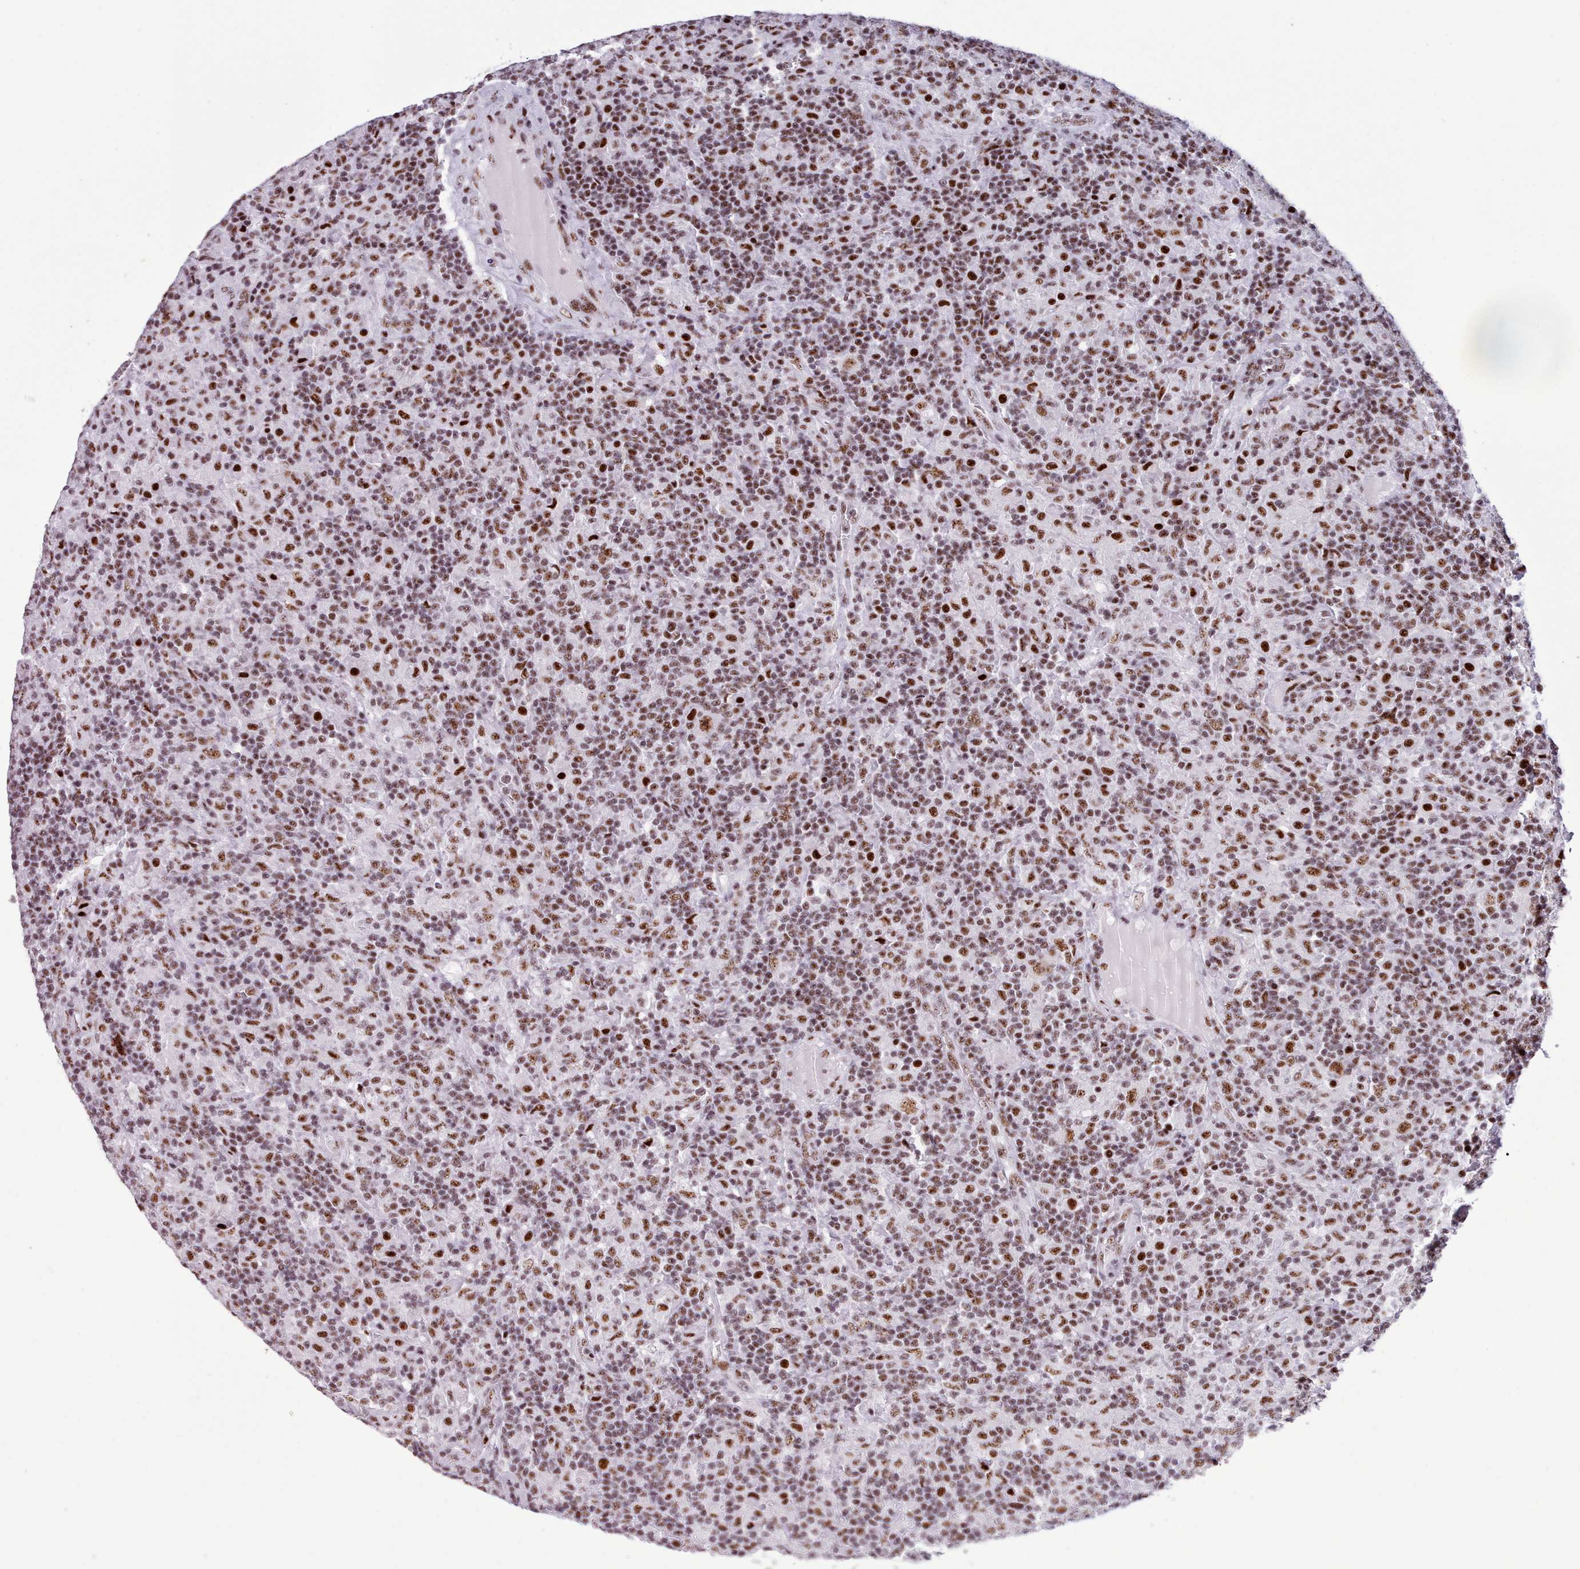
{"staining": {"intensity": "moderate", "quantity": ">75%", "location": "nuclear"}, "tissue": "lymphoma", "cell_type": "Tumor cells", "image_type": "cancer", "snomed": [{"axis": "morphology", "description": "Hodgkin's disease, NOS"}, {"axis": "topography", "description": "Lymph node"}], "caption": "DAB (3,3'-diaminobenzidine) immunohistochemical staining of human lymphoma displays moderate nuclear protein positivity in approximately >75% of tumor cells.", "gene": "TMEM35B", "patient": {"sex": "male", "age": 70}}